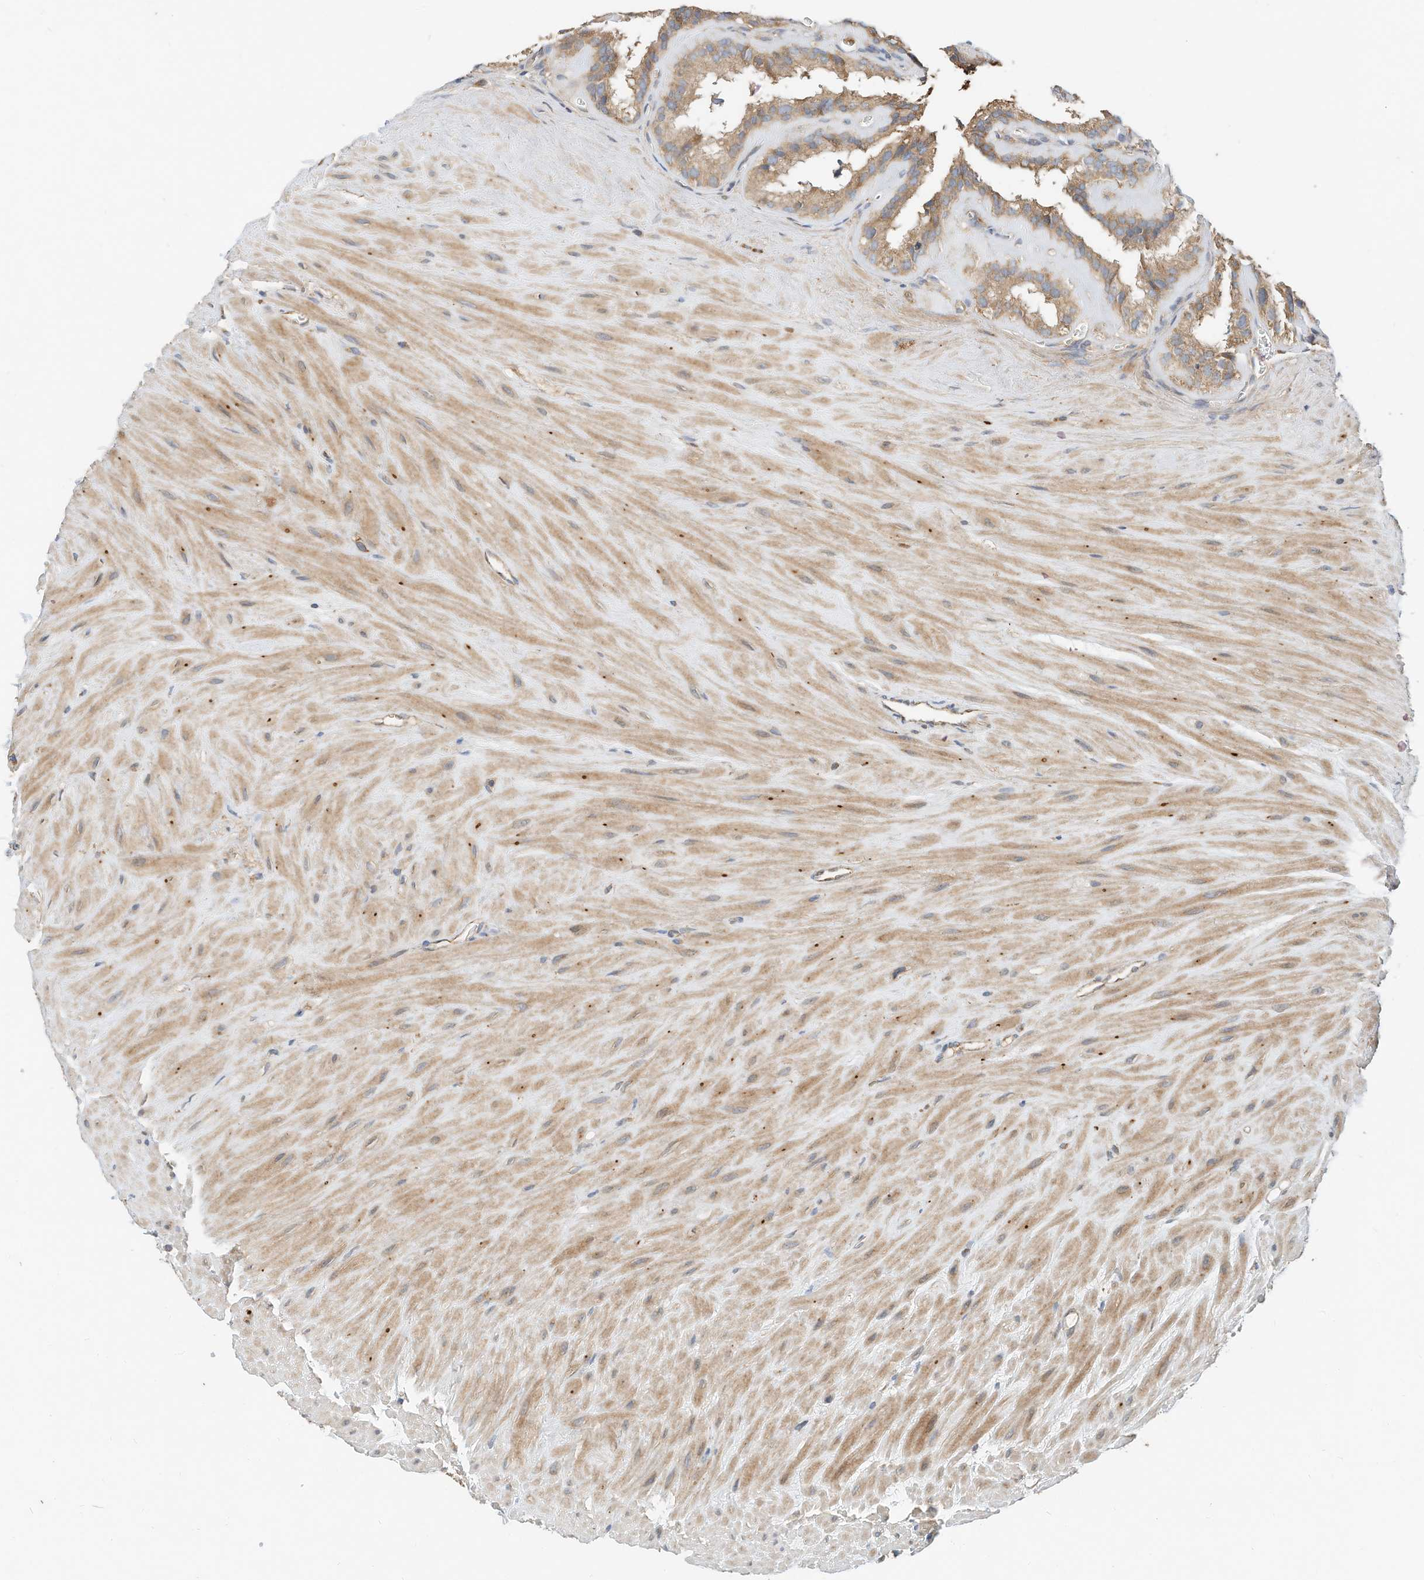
{"staining": {"intensity": "moderate", "quantity": ">75%", "location": "cytoplasmic/membranous"}, "tissue": "seminal vesicle", "cell_type": "Glandular cells", "image_type": "normal", "snomed": [{"axis": "morphology", "description": "Normal tissue, NOS"}, {"axis": "topography", "description": "Prostate"}, {"axis": "topography", "description": "Seminal veicle"}], "caption": "Immunohistochemistry (IHC) (DAB (3,3'-diaminobenzidine)) staining of normal human seminal vesicle demonstrates moderate cytoplasmic/membranous protein staining in about >75% of glandular cells. (Brightfield microscopy of DAB IHC at high magnification).", "gene": "CPAMD8", "patient": {"sex": "male", "age": 59}}